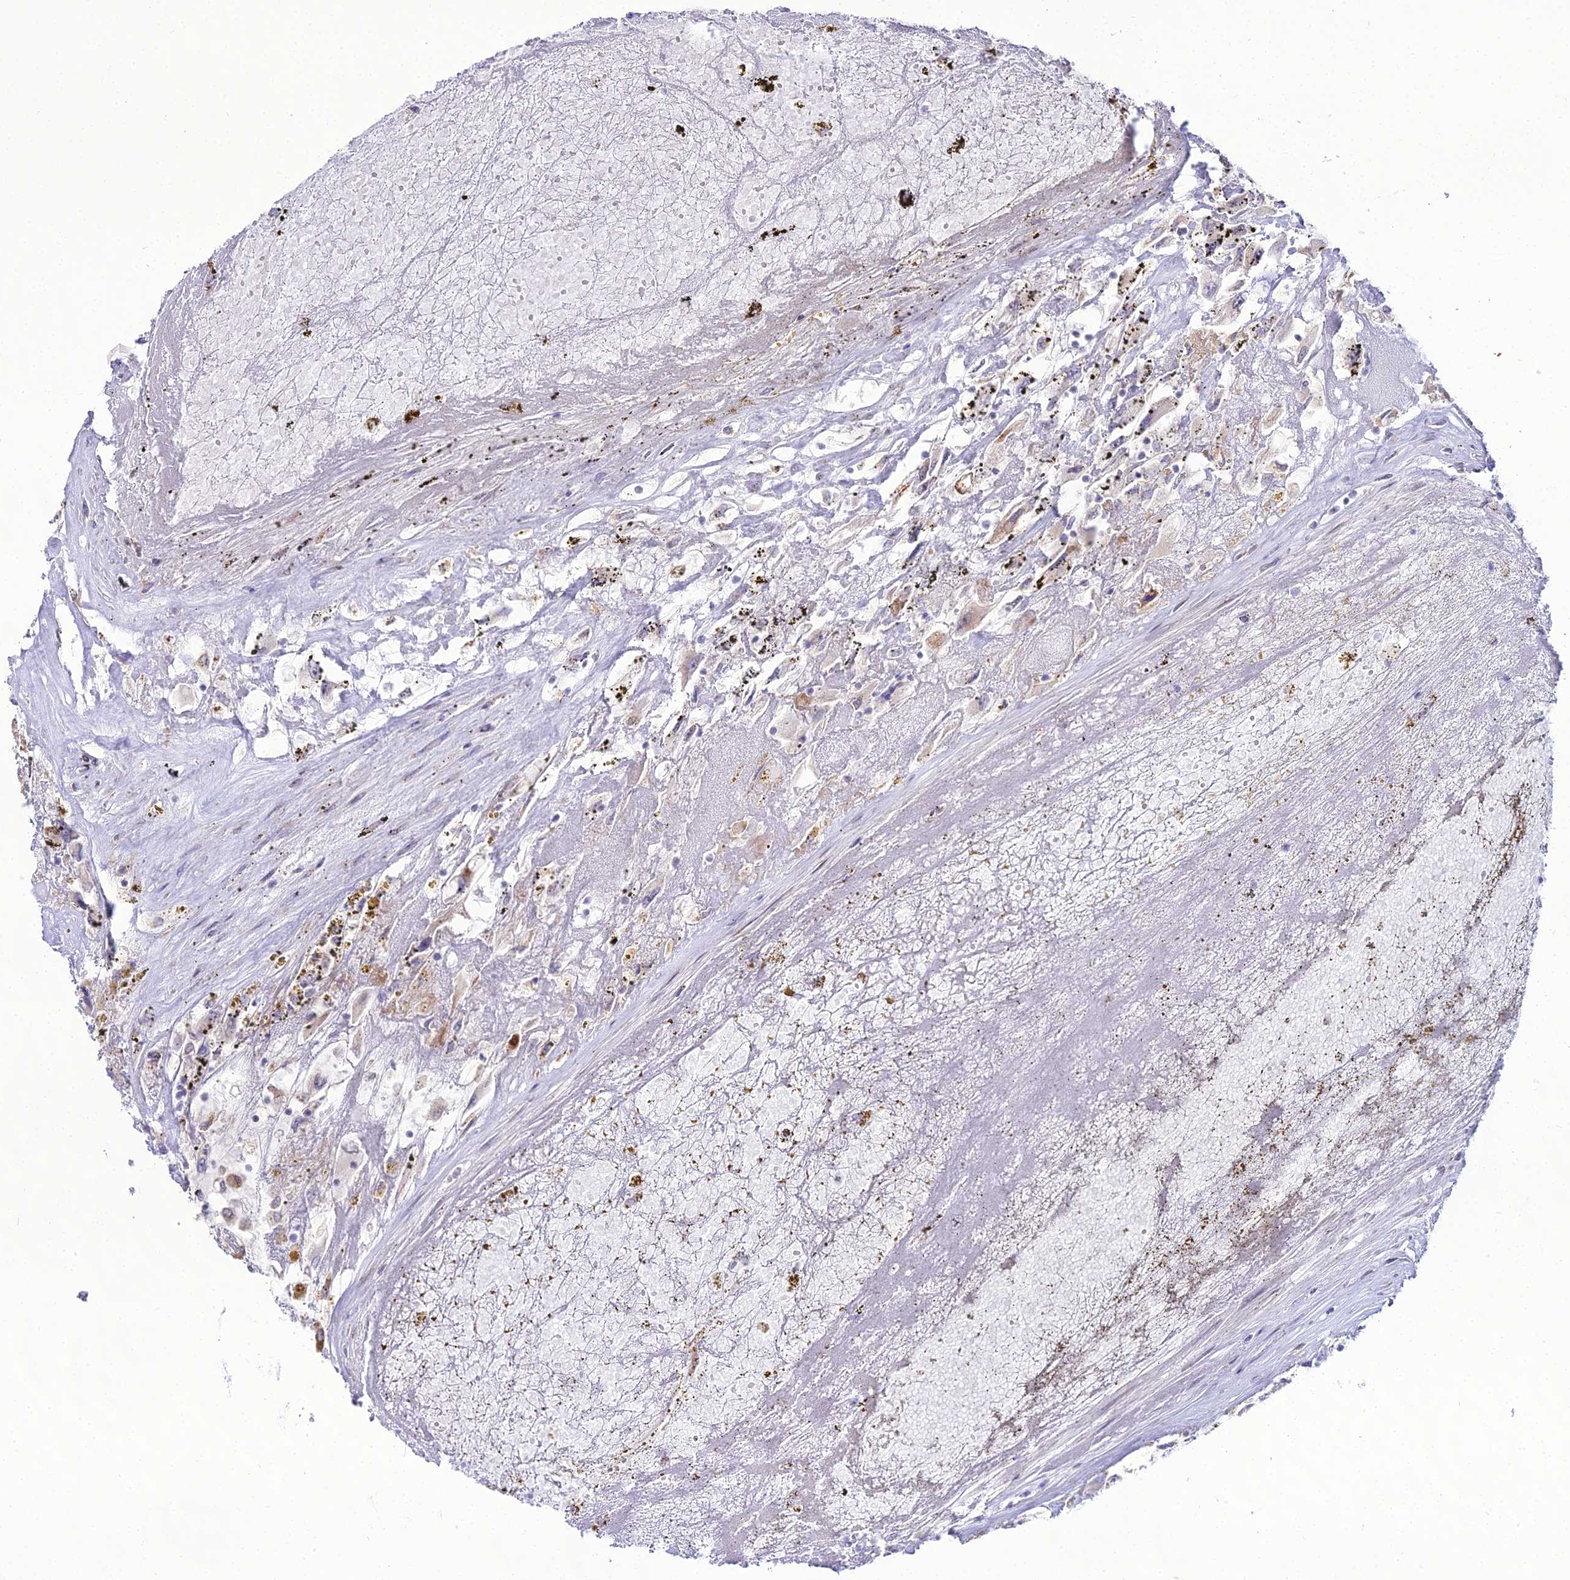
{"staining": {"intensity": "negative", "quantity": "none", "location": "none"}, "tissue": "renal cancer", "cell_type": "Tumor cells", "image_type": "cancer", "snomed": [{"axis": "morphology", "description": "Adenocarcinoma, NOS"}, {"axis": "topography", "description": "Kidney"}], "caption": "This is an immunohistochemistry photomicrograph of human renal adenocarcinoma. There is no positivity in tumor cells.", "gene": "TROAP", "patient": {"sex": "female", "age": 52}}